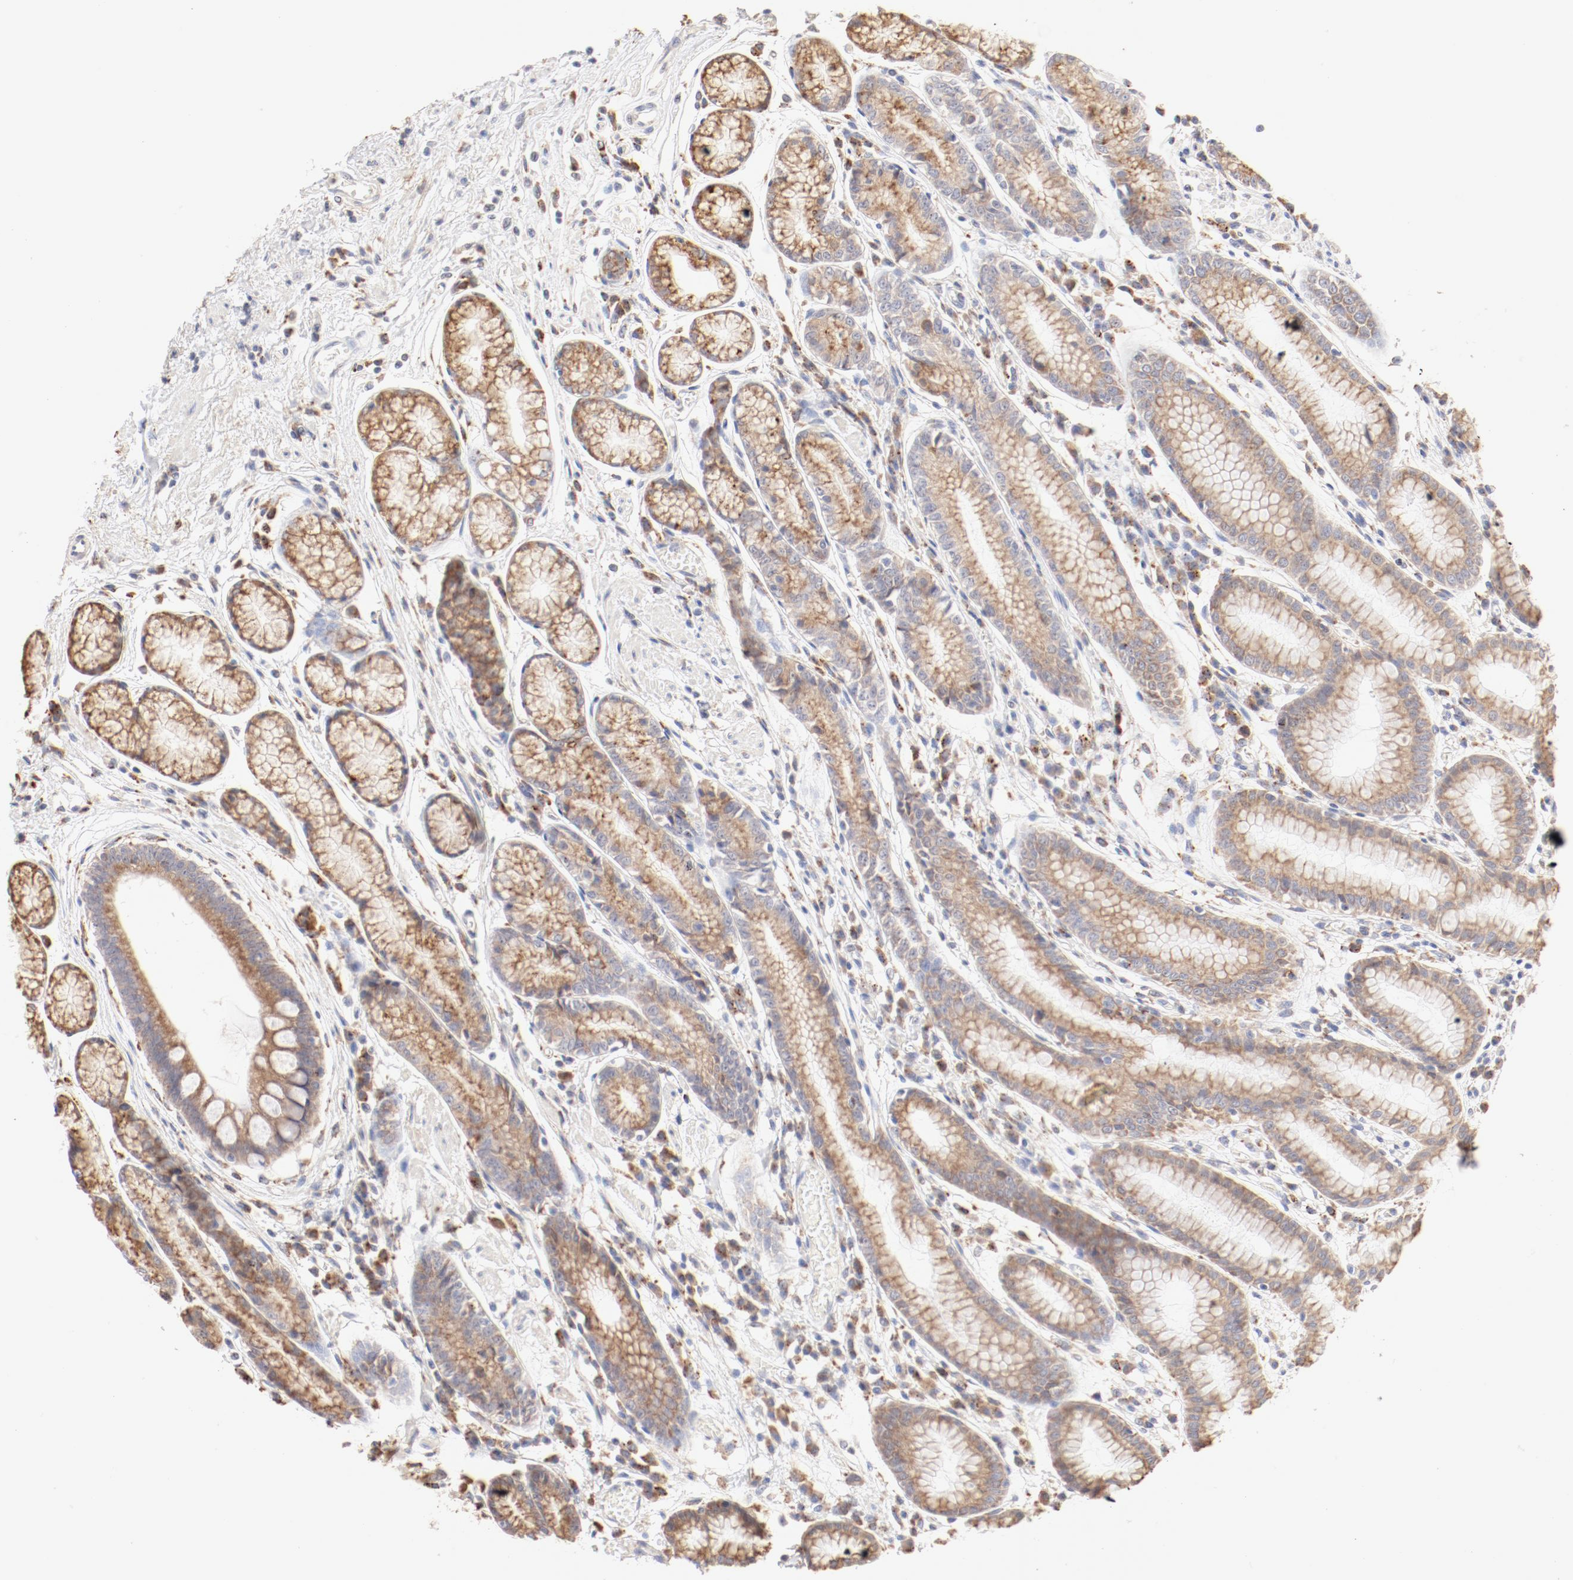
{"staining": {"intensity": "moderate", "quantity": ">75%", "location": "cytoplasmic/membranous"}, "tissue": "stomach", "cell_type": "Glandular cells", "image_type": "normal", "snomed": [{"axis": "morphology", "description": "Normal tissue, NOS"}, {"axis": "morphology", "description": "Inflammation, NOS"}, {"axis": "topography", "description": "Stomach, lower"}], "caption": "The image exhibits staining of unremarkable stomach, revealing moderate cytoplasmic/membranous protein positivity (brown color) within glandular cells.", "gene": "CTSH", "patient": {"sex": "male", "age": 59}}